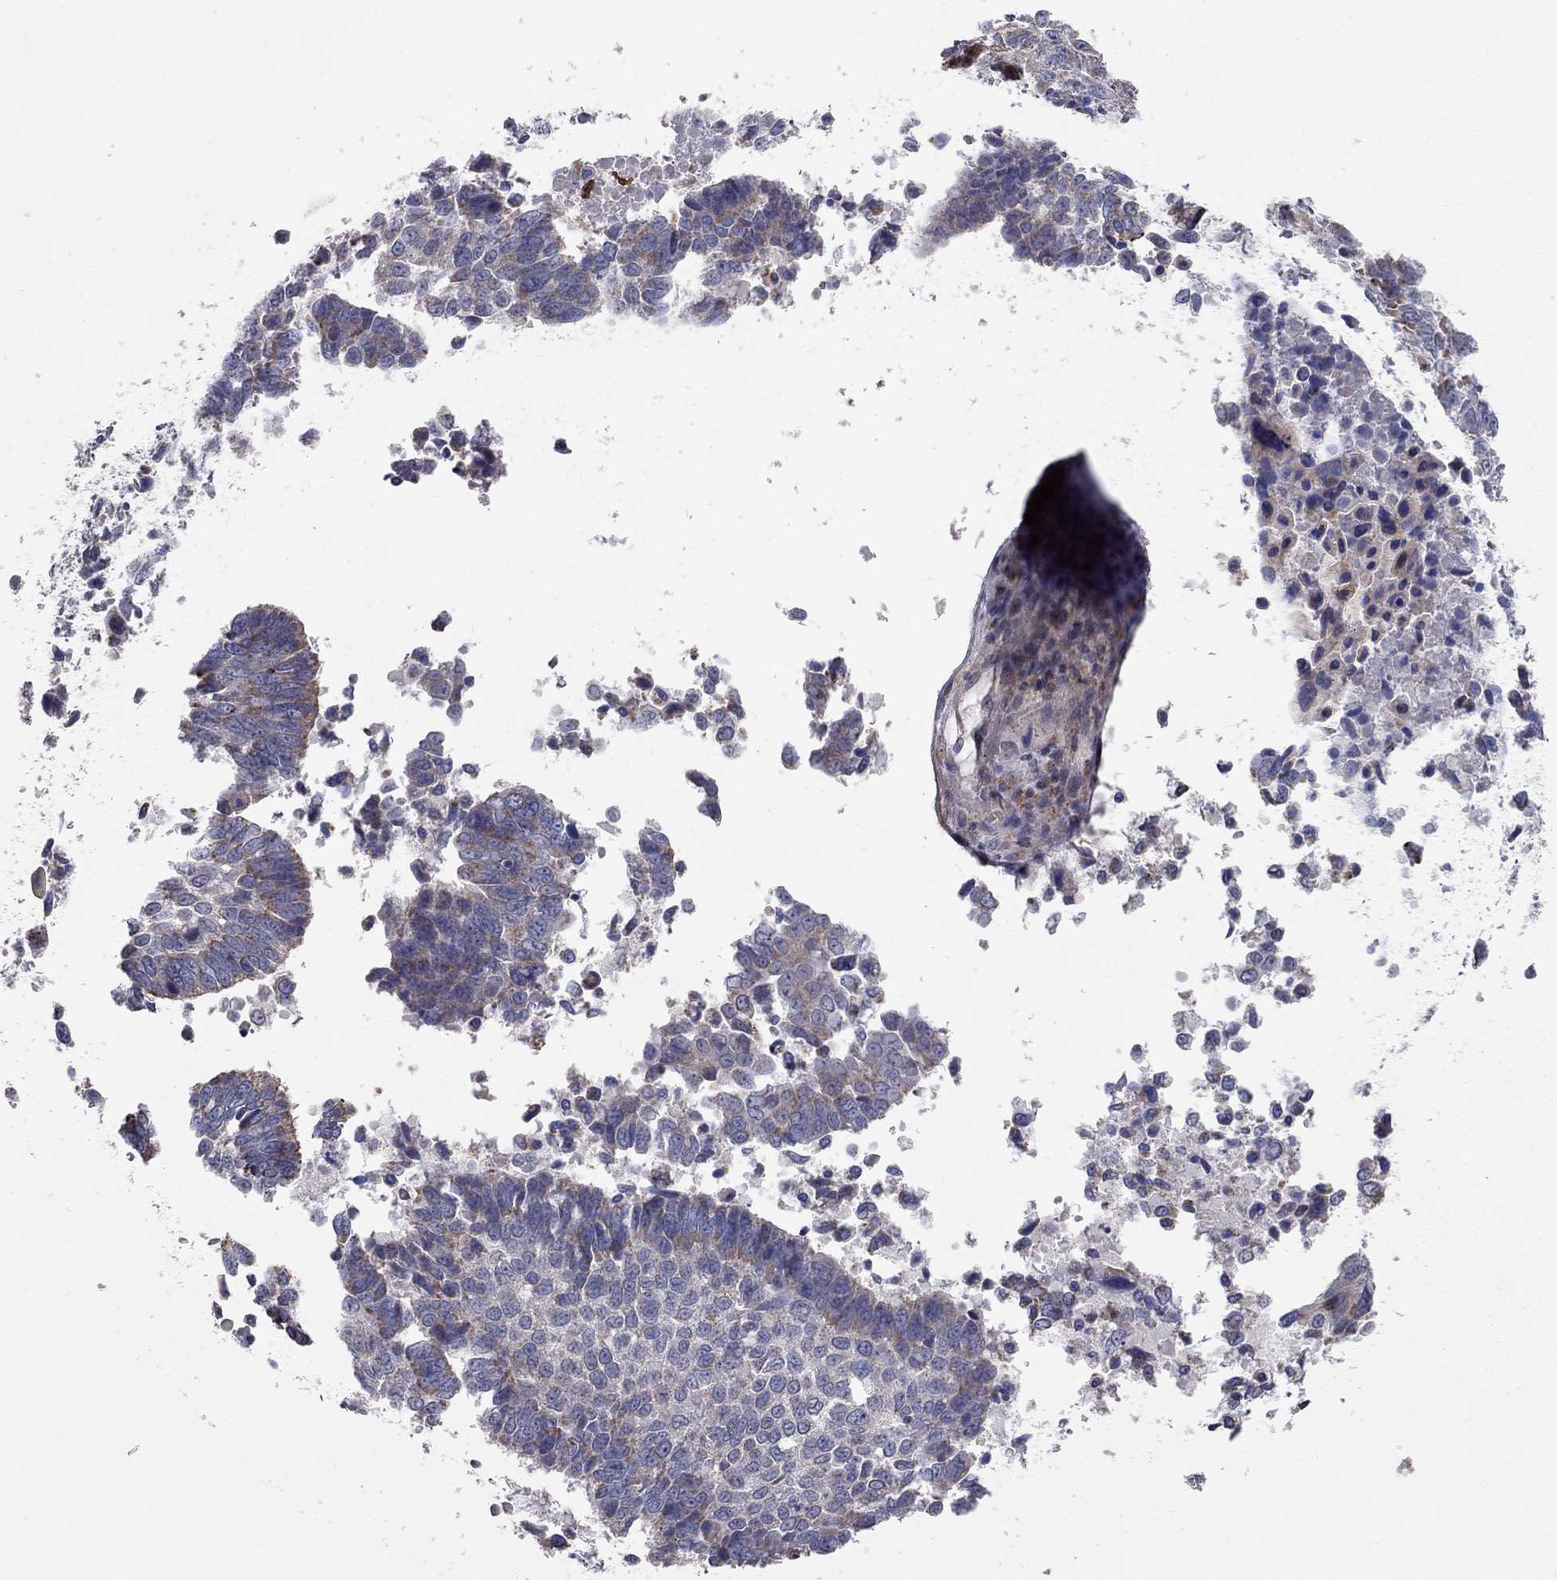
{"staining": {"intensity": "moderate", "quantity": "<25%", "location": "cytoplasmic/membranous"}, "tissue": "lung cancer", "cell_type": "Tumor cells", "image_type": "cancer", "snomed": [{"axis": "morphology", "description": "Squamous cell carcinoma, NOS"}, {"axis": "topography", "description": "Lung"}], "caption": "Immunohistochemical staining of lung cancer shows low levels of moderate cytoplasmic/membranous protein expression in about <25% of tumor cells.", "gene": "KANSL1L", "patient": {"sex": "male", "age": 73}}